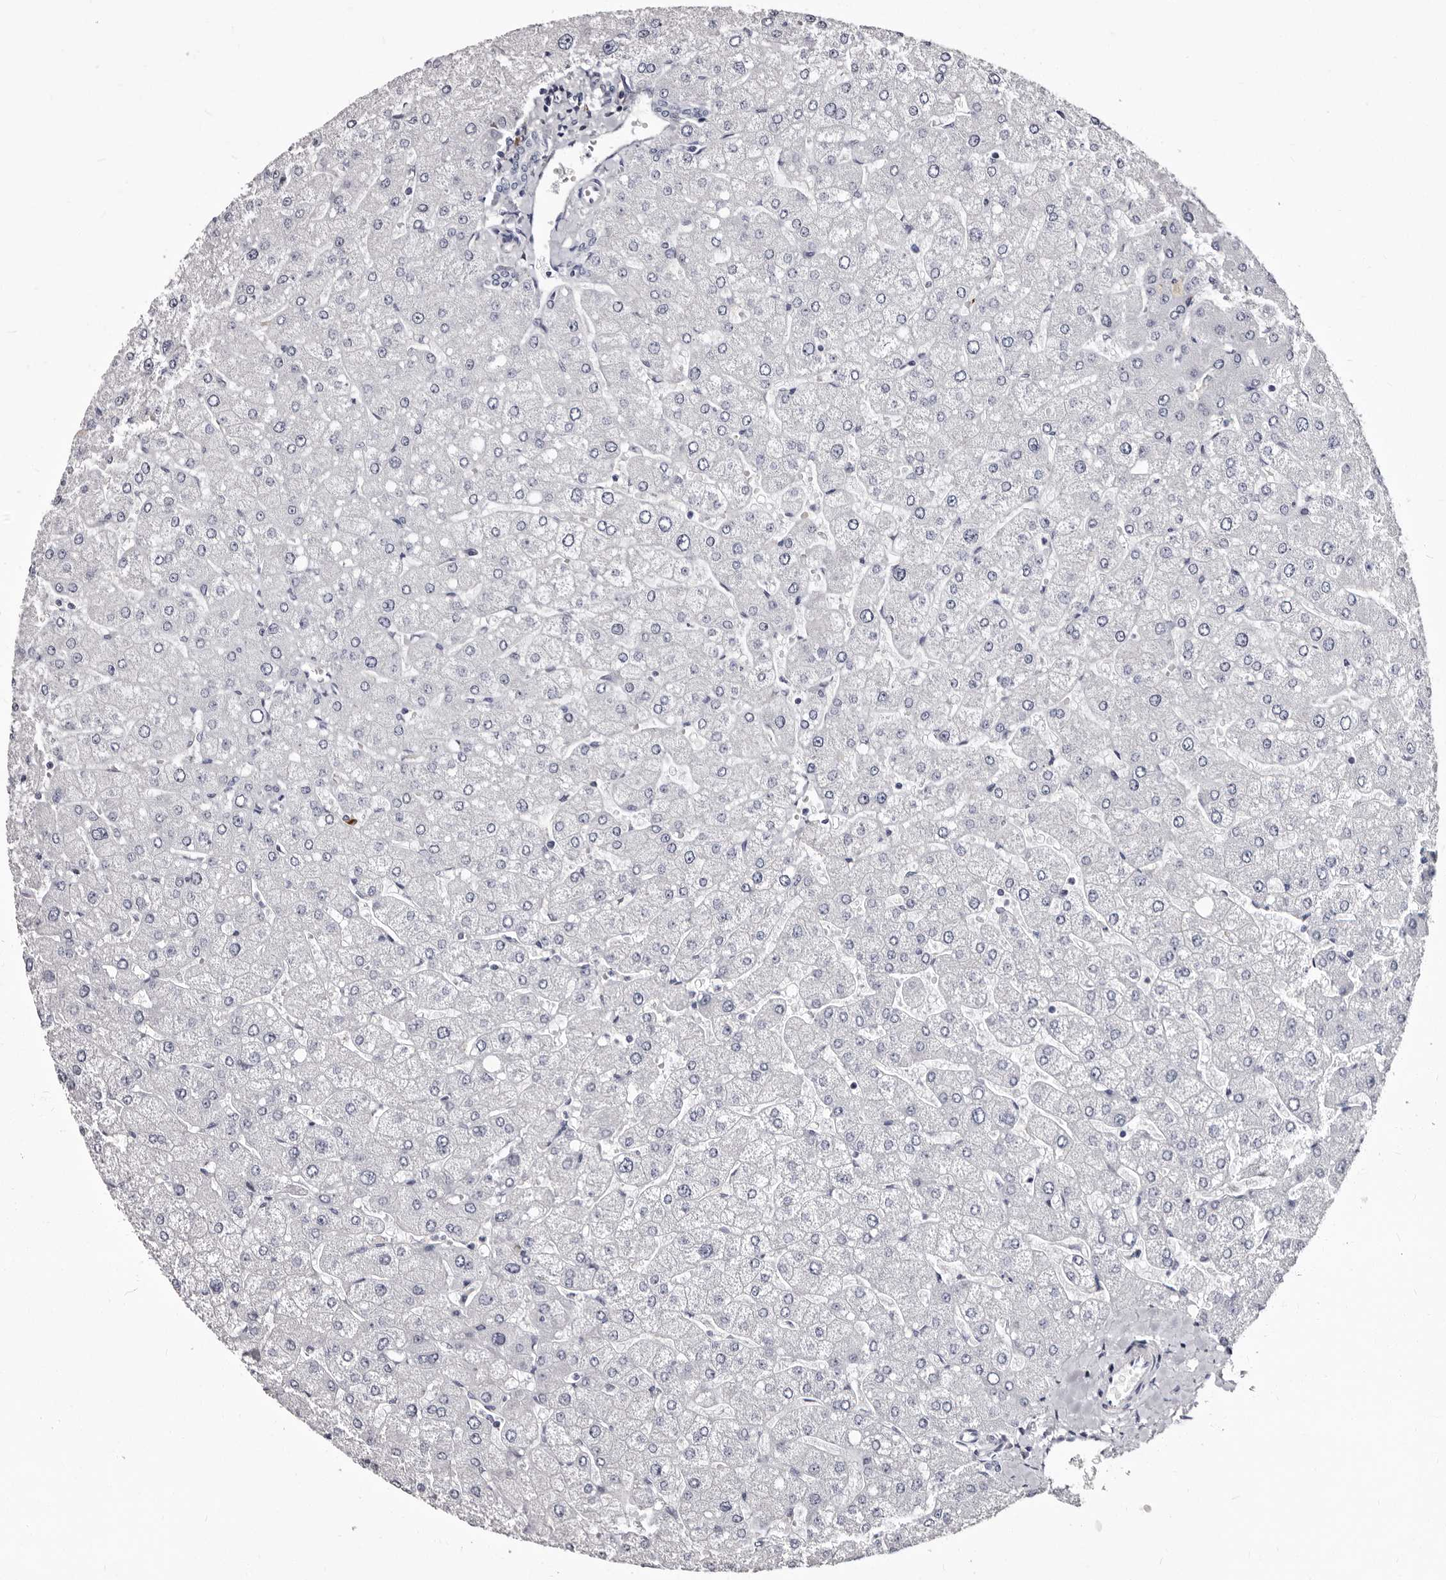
{"staining": {"intensity": "negative", "quantity": "none", "location": "none"}, "tissue": "liver", "cell_type": "Cholangiocytes", "image_type": "normal", "snomed": [{"axis": "morphology", "description": "Normal tissue, NOS"}, {"axis": "topography", "description": "Liver"}], "caption": "Immunohistochemistry of unremarkable liver shows no staining in cholangiocytes.", "gene": "AUNIP", "patient": {"sex": "male", "age": 55}}